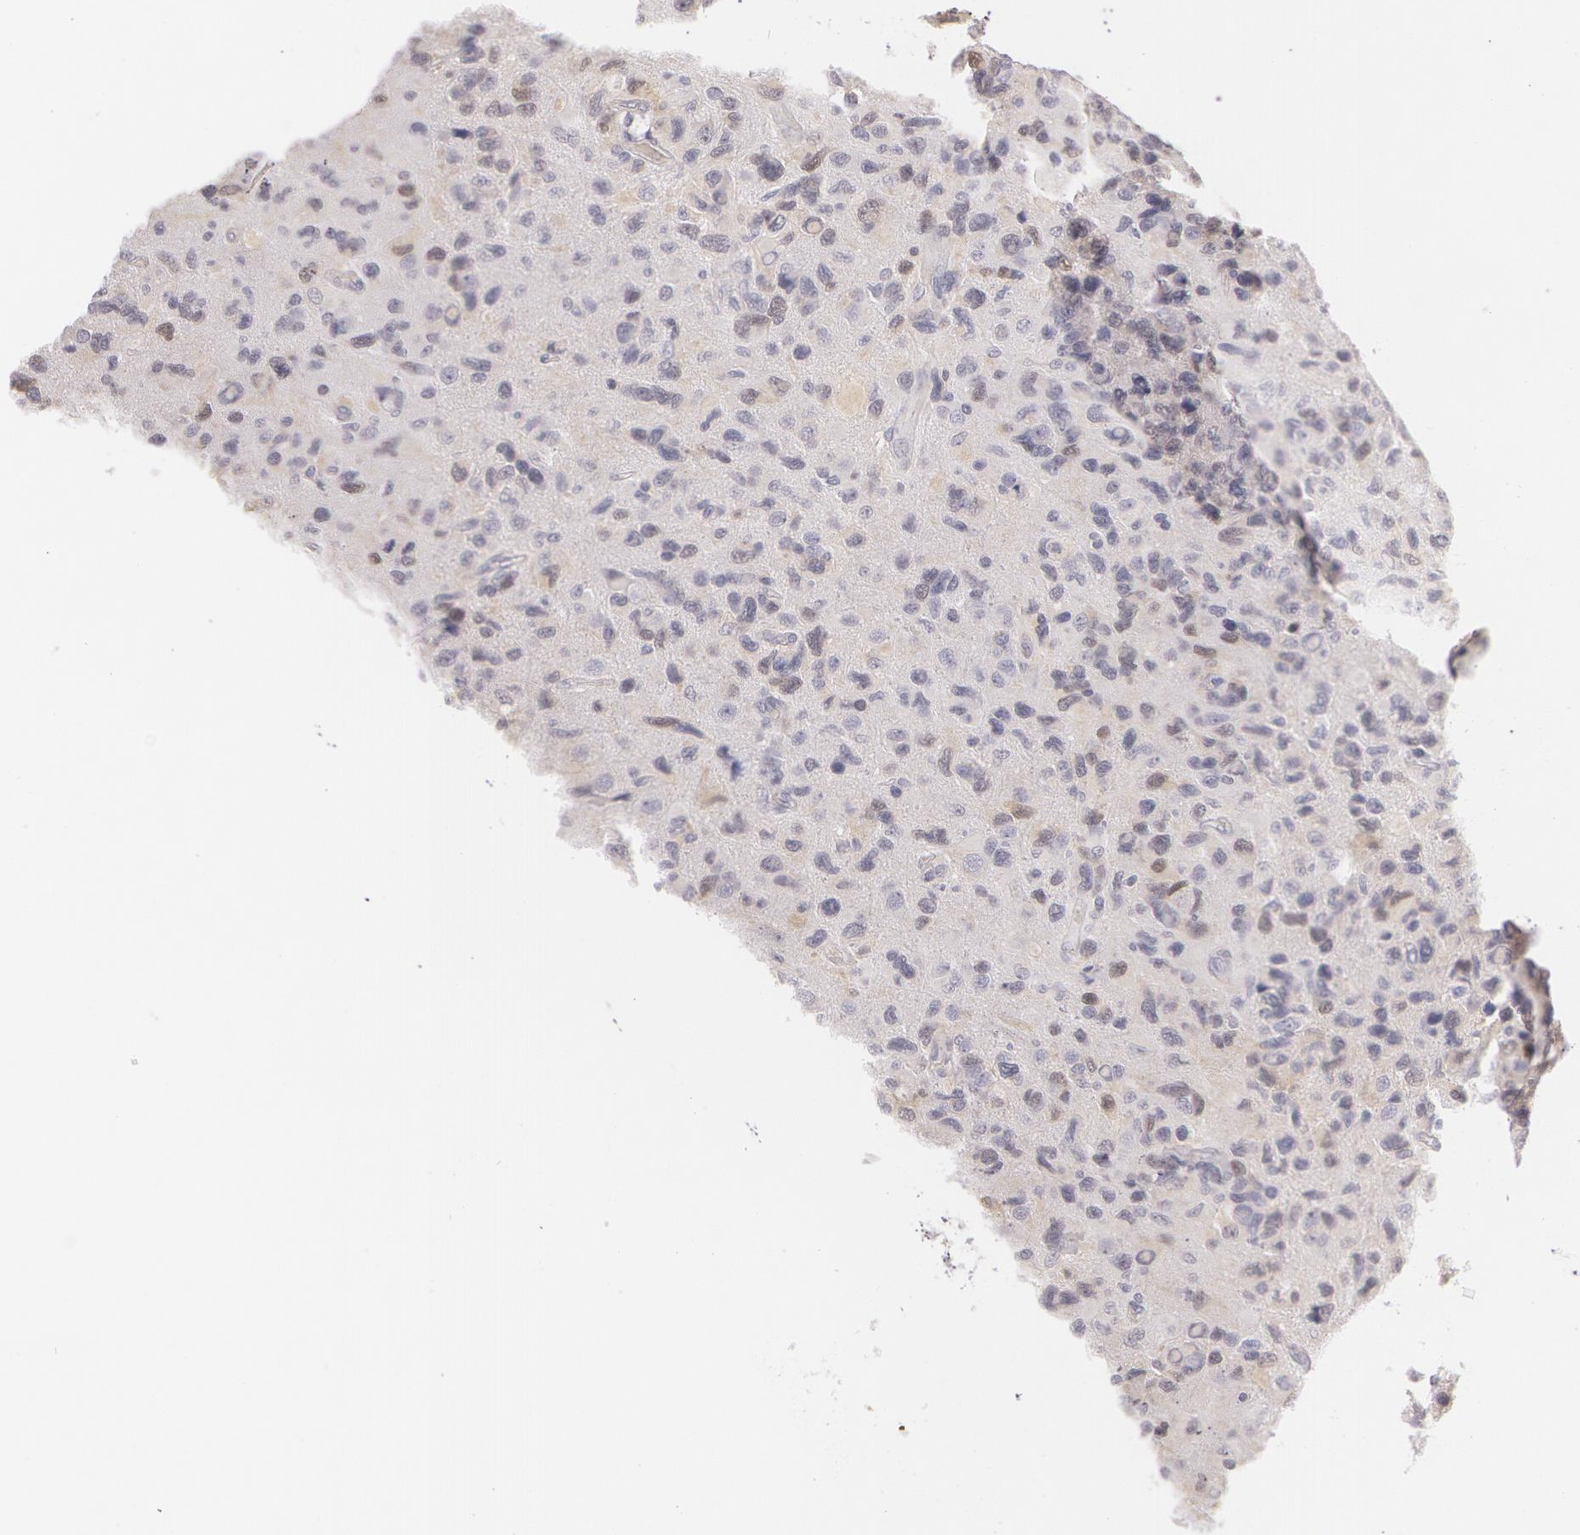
{"staining": {"intensity": "weak", "quantity": "<25%", "location": "nuclear"}, "tissue": "glioma", "cell_type": "Tumor cells", "image_type": "cancer", "snomed": [{"axis": "morphology", "description": "Glioma, malignant, High grade"}, {"axis": "topography", "description": "Brain"}], "caption": "DAB (3,3'-diaminobenzidine) immunohistochemical staining of human glioma displays no significant positivity in tumor cells.", "gene": "LBP", "patient": {"sex": "male", "age": 77}}